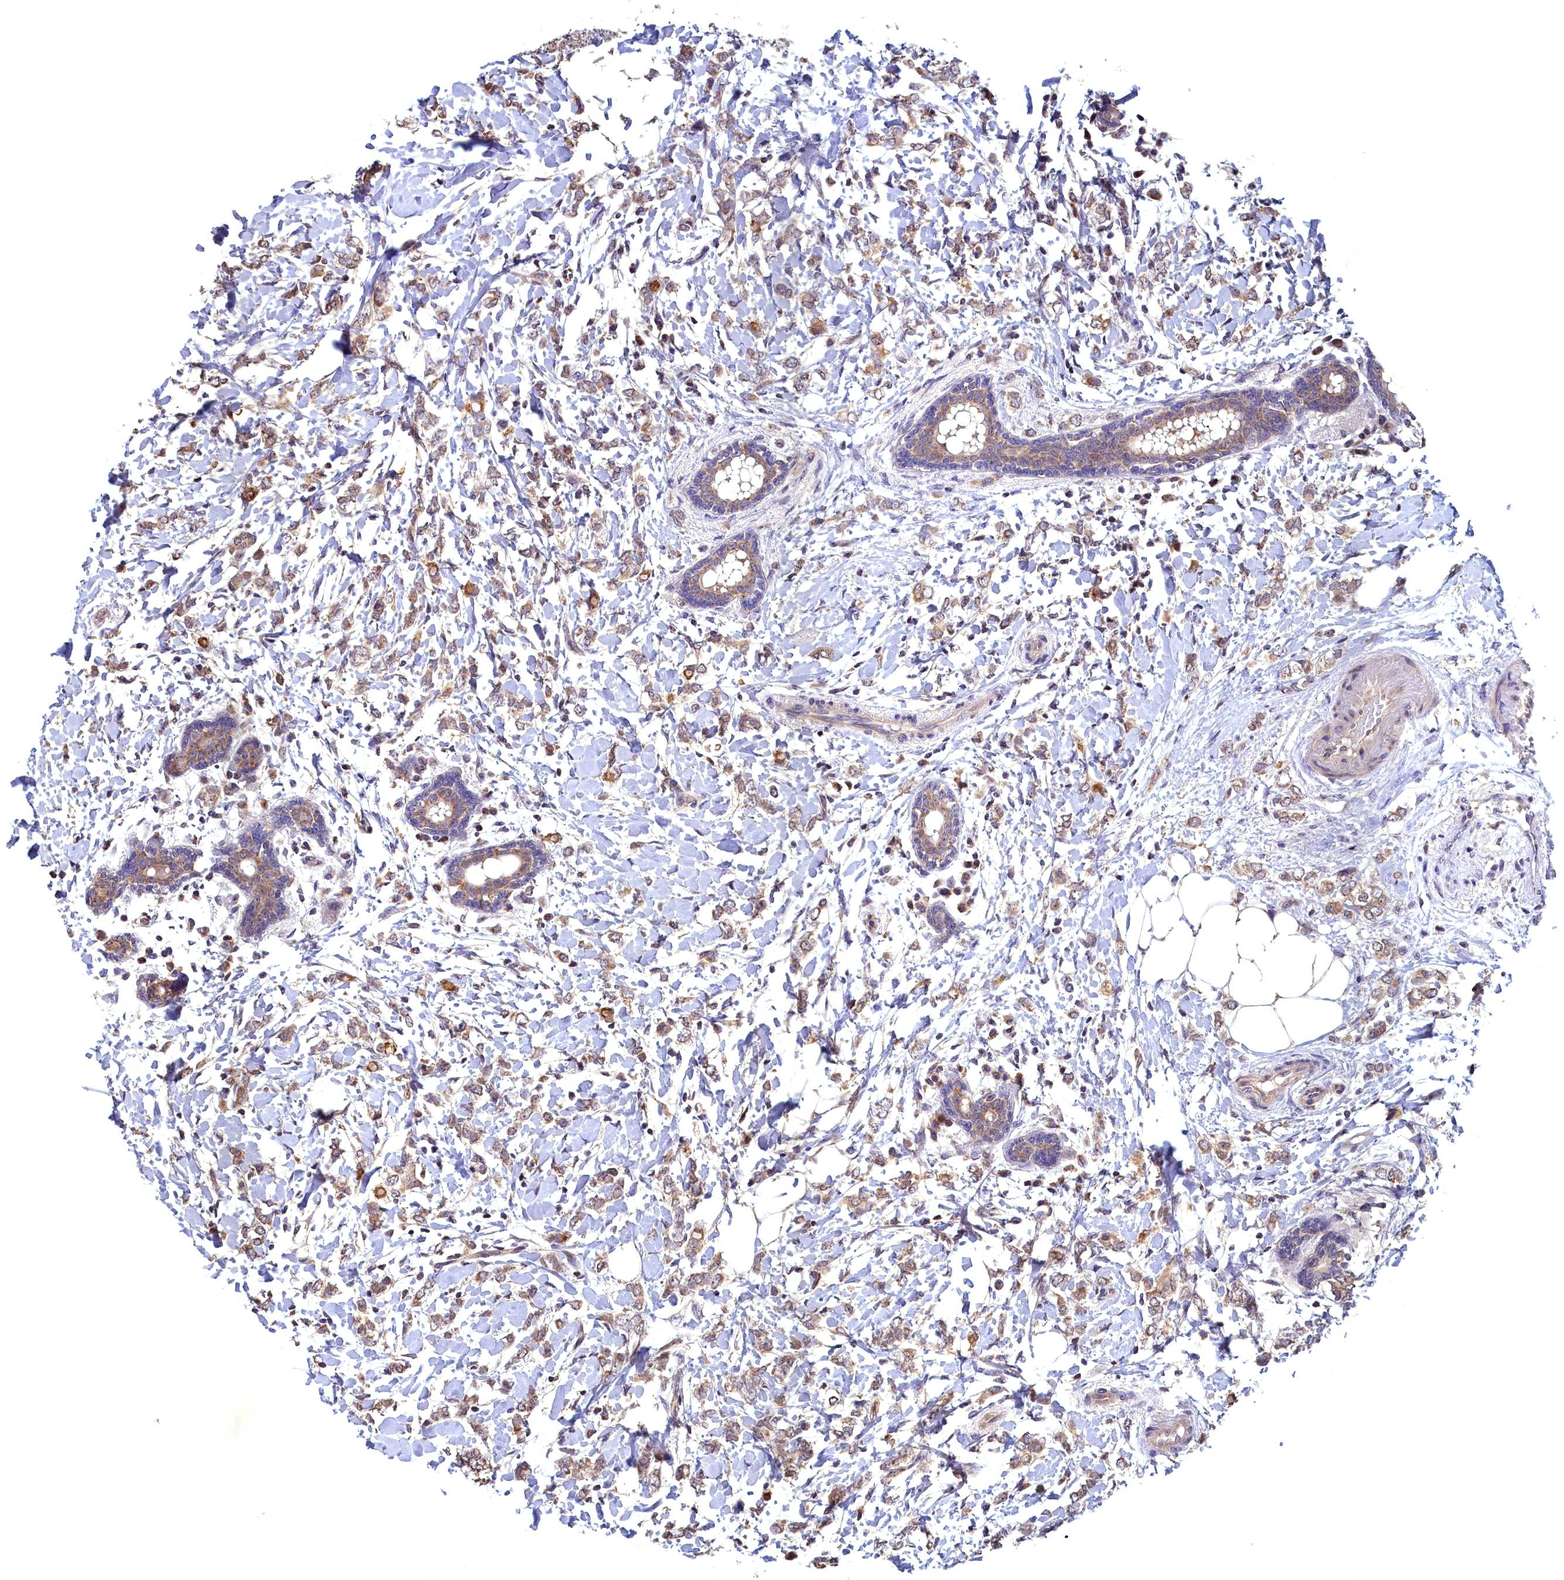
{"staining": {"intensity": "moderate", "quantity": ">75%", "location": "cytoplasmic/membranous"}, "tissue": "breast cancer", "cell_type": "Tumor cells", "image_type": "cancer", "snomed": [{"axis": "morphology", "description": "Normal tissue, NOS"}, {"axis": "morphology", "description": "Lobular carcinoma"}, {"axis": "topography", "description": "Breast"}], "caption": "An image showing moderate cytoplasmic/membranous positivity in approximately >75% of tumor cells in lobular carcinoma (breast), as visualized by brown immunohistochemical staining.", "gene": "EPB41L4B", "patient": {"sex": "female", "age": 47}}